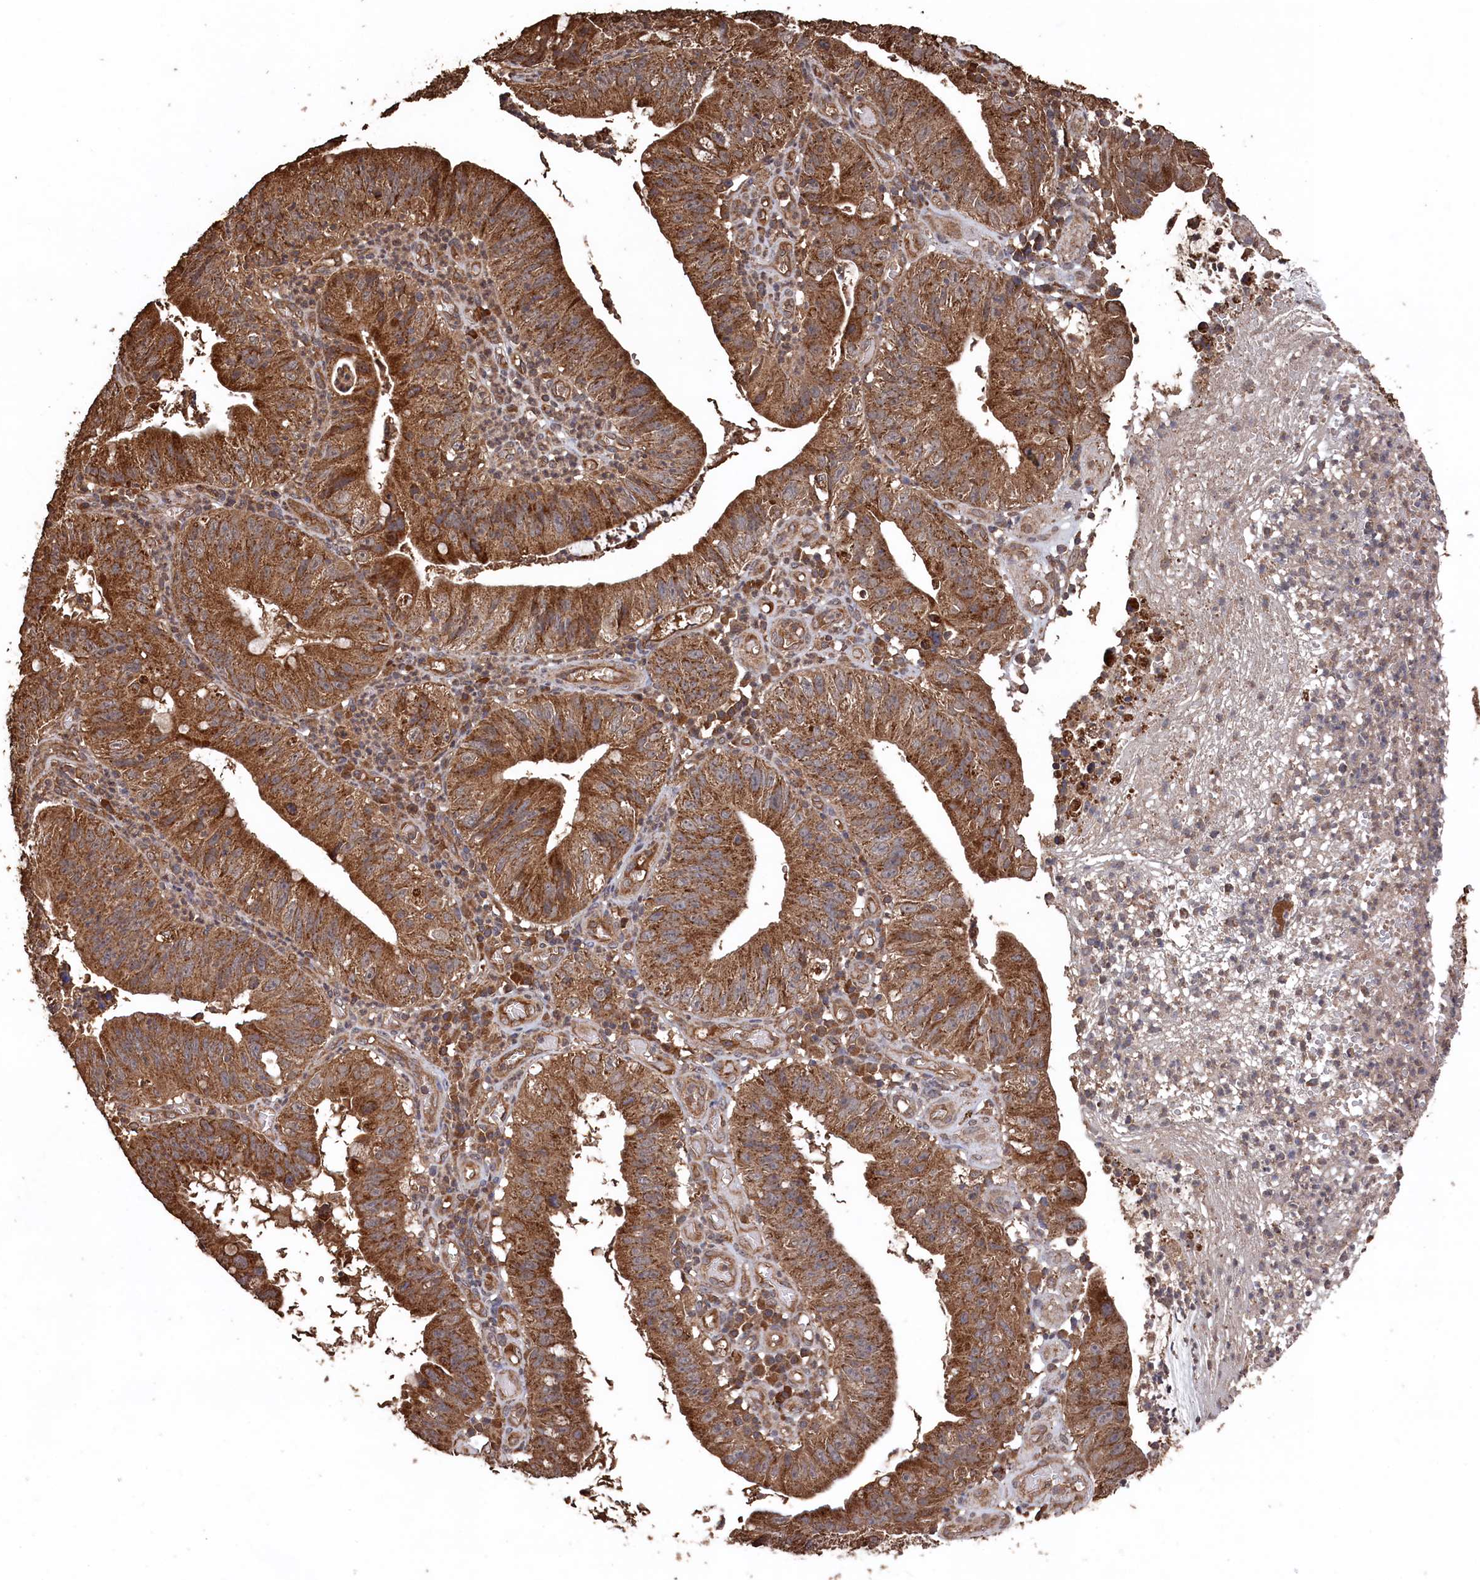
{"staining": {"intensity": "moderate", "quantity": ">75%", "location": "cytoplasmic/membranous"}, "tissue": "stomach cancer", "cell_type": "Tumor cells", "image_type": "cancer", "snomed": [{"axis": "morphology", "description": "Adenocarcinoma, NOS"}, {"axis": "topography", "description": "Stomach"}], "caption": "Adenocarcinoma (stomach) was stained to show a protein in brown. There is medium levels of moderate cytoplasmic/membranous expression in about >75% of tumor cells. The staining was performed using DAB, with brown indicating positive protein expression. Nuclei are stained blue with hematoxylin.", "gene": "SNX33", "patient": {"sex": "male", "age": 59}}